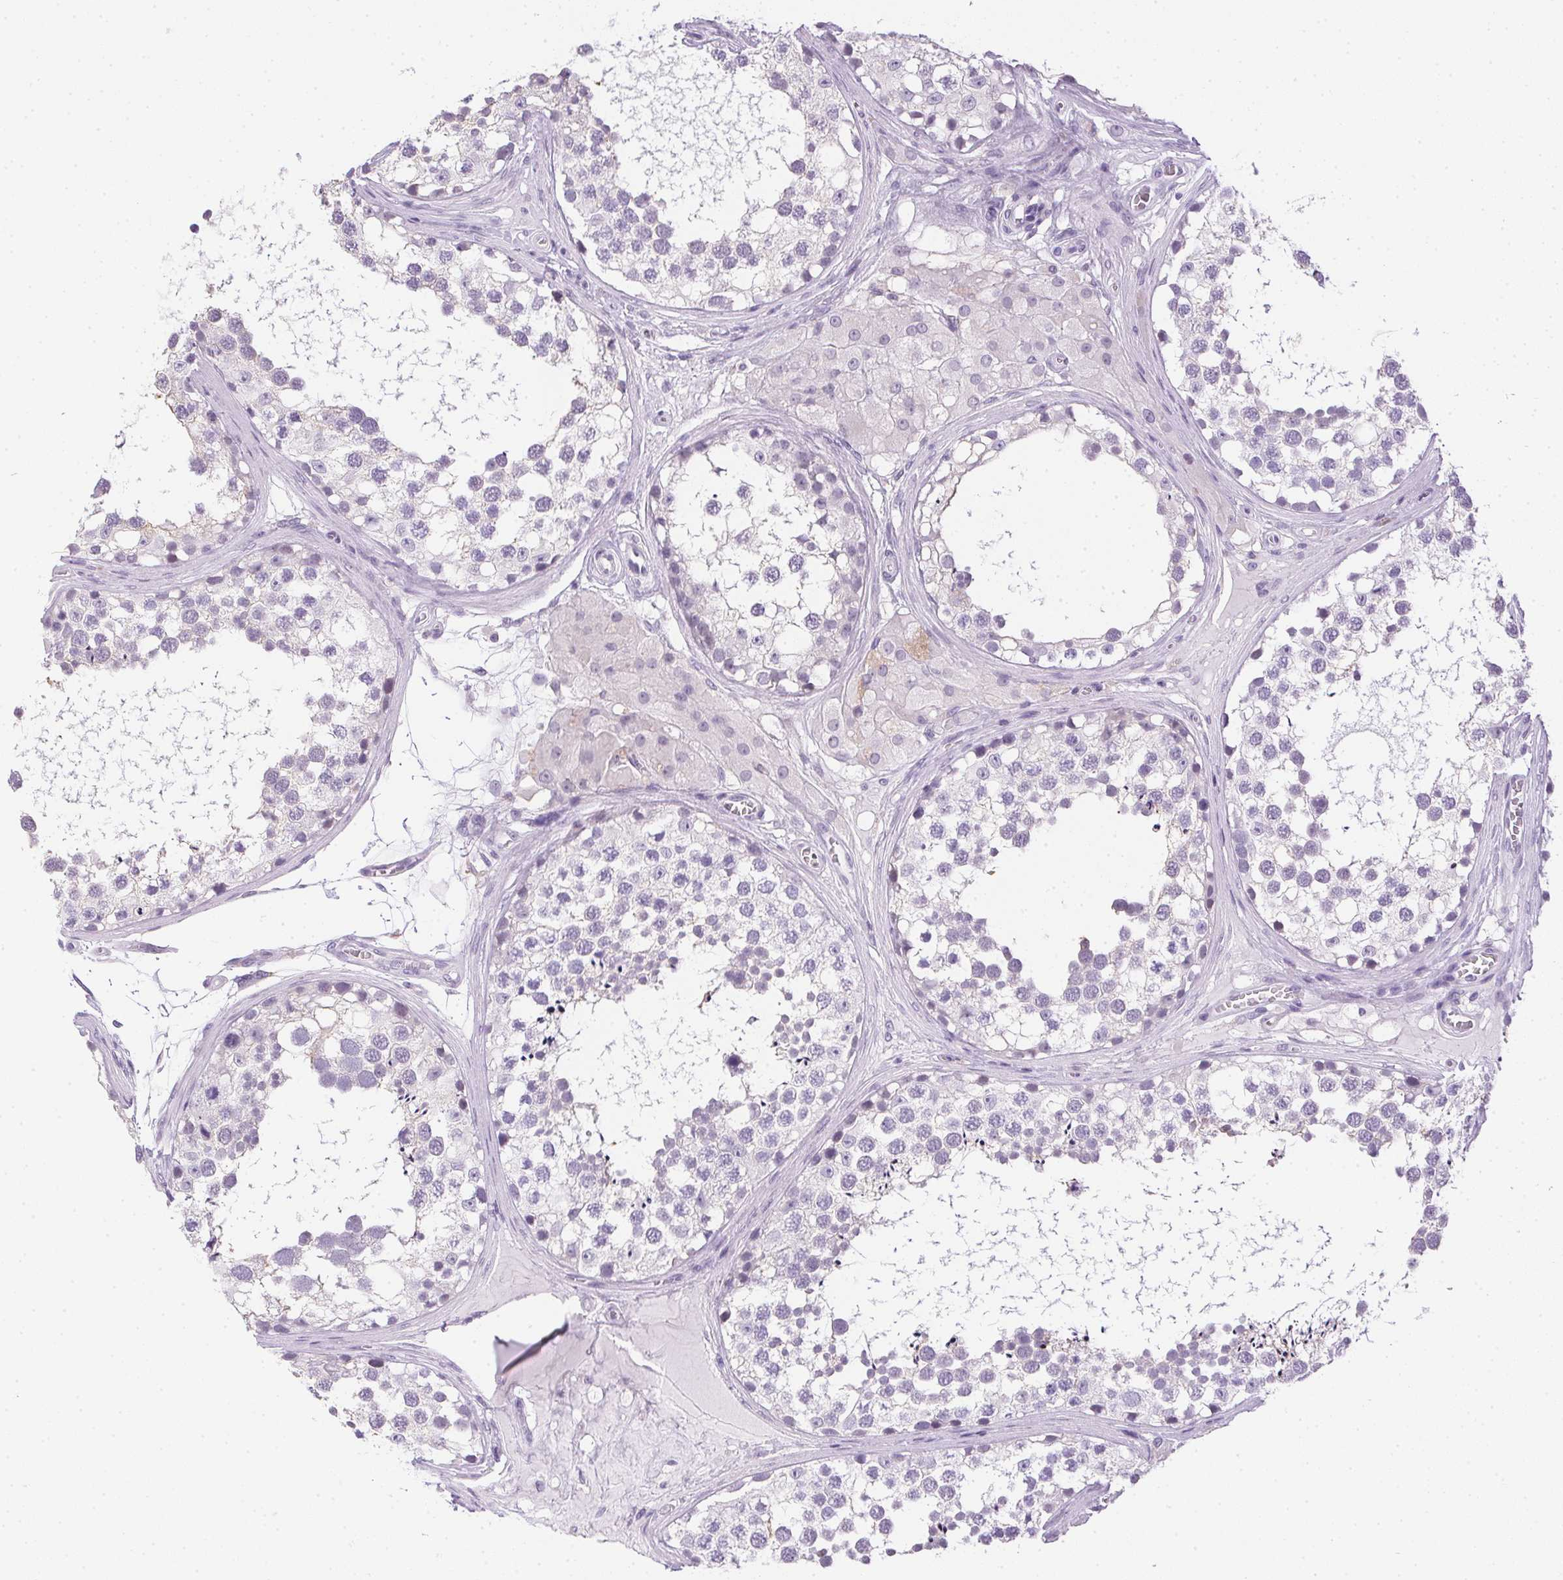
{"staining": {"intensity": "negative", "quantity": "none", "location": "none"}, "tissue": "testis", "cell_type": "Cells in seminiferous ducts", "image_type": "normal", "snomed": [{"axis": "morphology", "description": "Normal tissue, NOS"}, {"axis": "morphology", "description": "Seminoma, NOS"}, {"axis": "topography", "description": "Testis"}], "caption": "DAB immunohistochemical staining of normal human testis reveals no significant staining in cells in seminiferous ducts.", "gene": "PRL", "patient": {"sex": "male", "age": 65}}